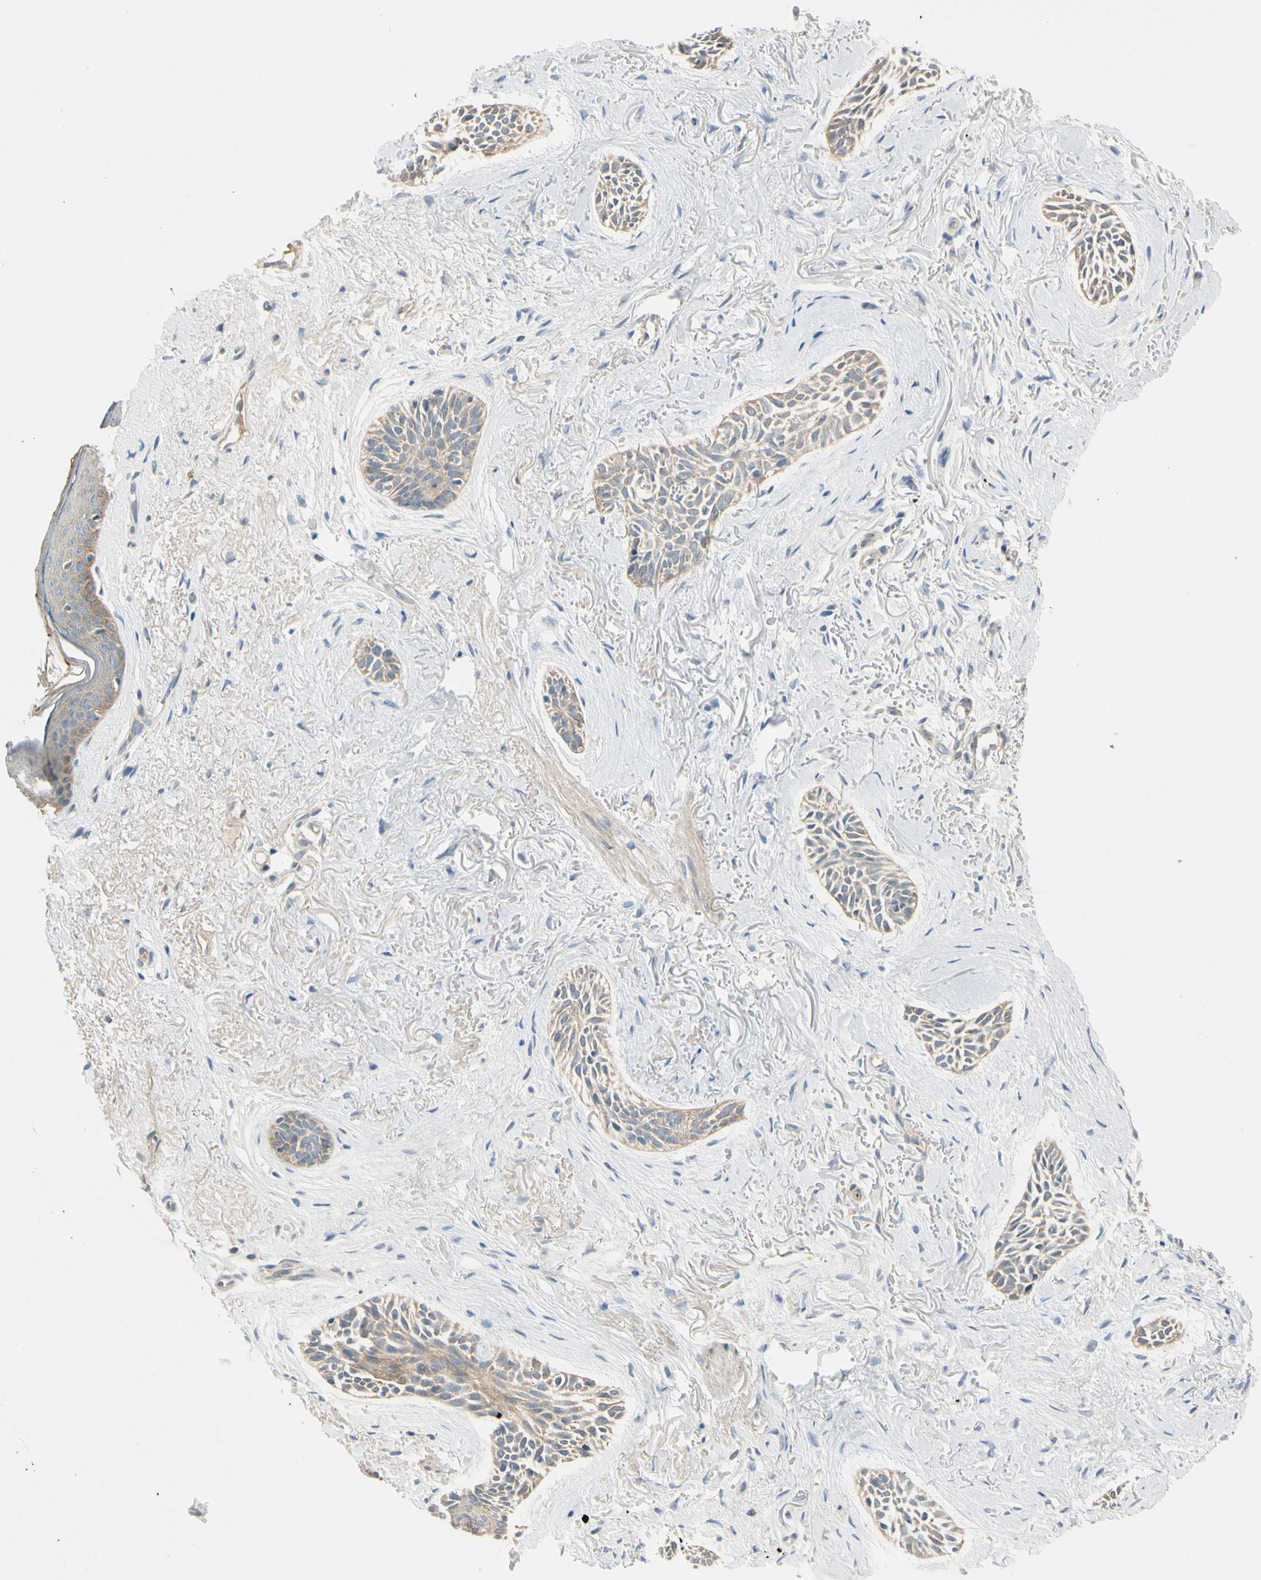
{"staining": {"intensity": "weak", "quantity": "25%-75%", "location": "cytoplasmic/membranous"}, "tissue": "skin cancer", "cell_type": "Tumor cells", "image_type": "cancer", "snomed": [{"axis": "morphology", "description": "Normal tissue, NOS"}, {"axis": "morphology", "description": "Basal cell carcinoma"}, {"axis": "topography", "description": "Skin"}], "caption": "A histopathology image of human basal cell carcinoma (skin) stained for a protein exhibits weak cytoplasmic/membranous brown staining in tumor cells.", "gene": "FHL2", "patient": {"sex": "female", "age": 84}}